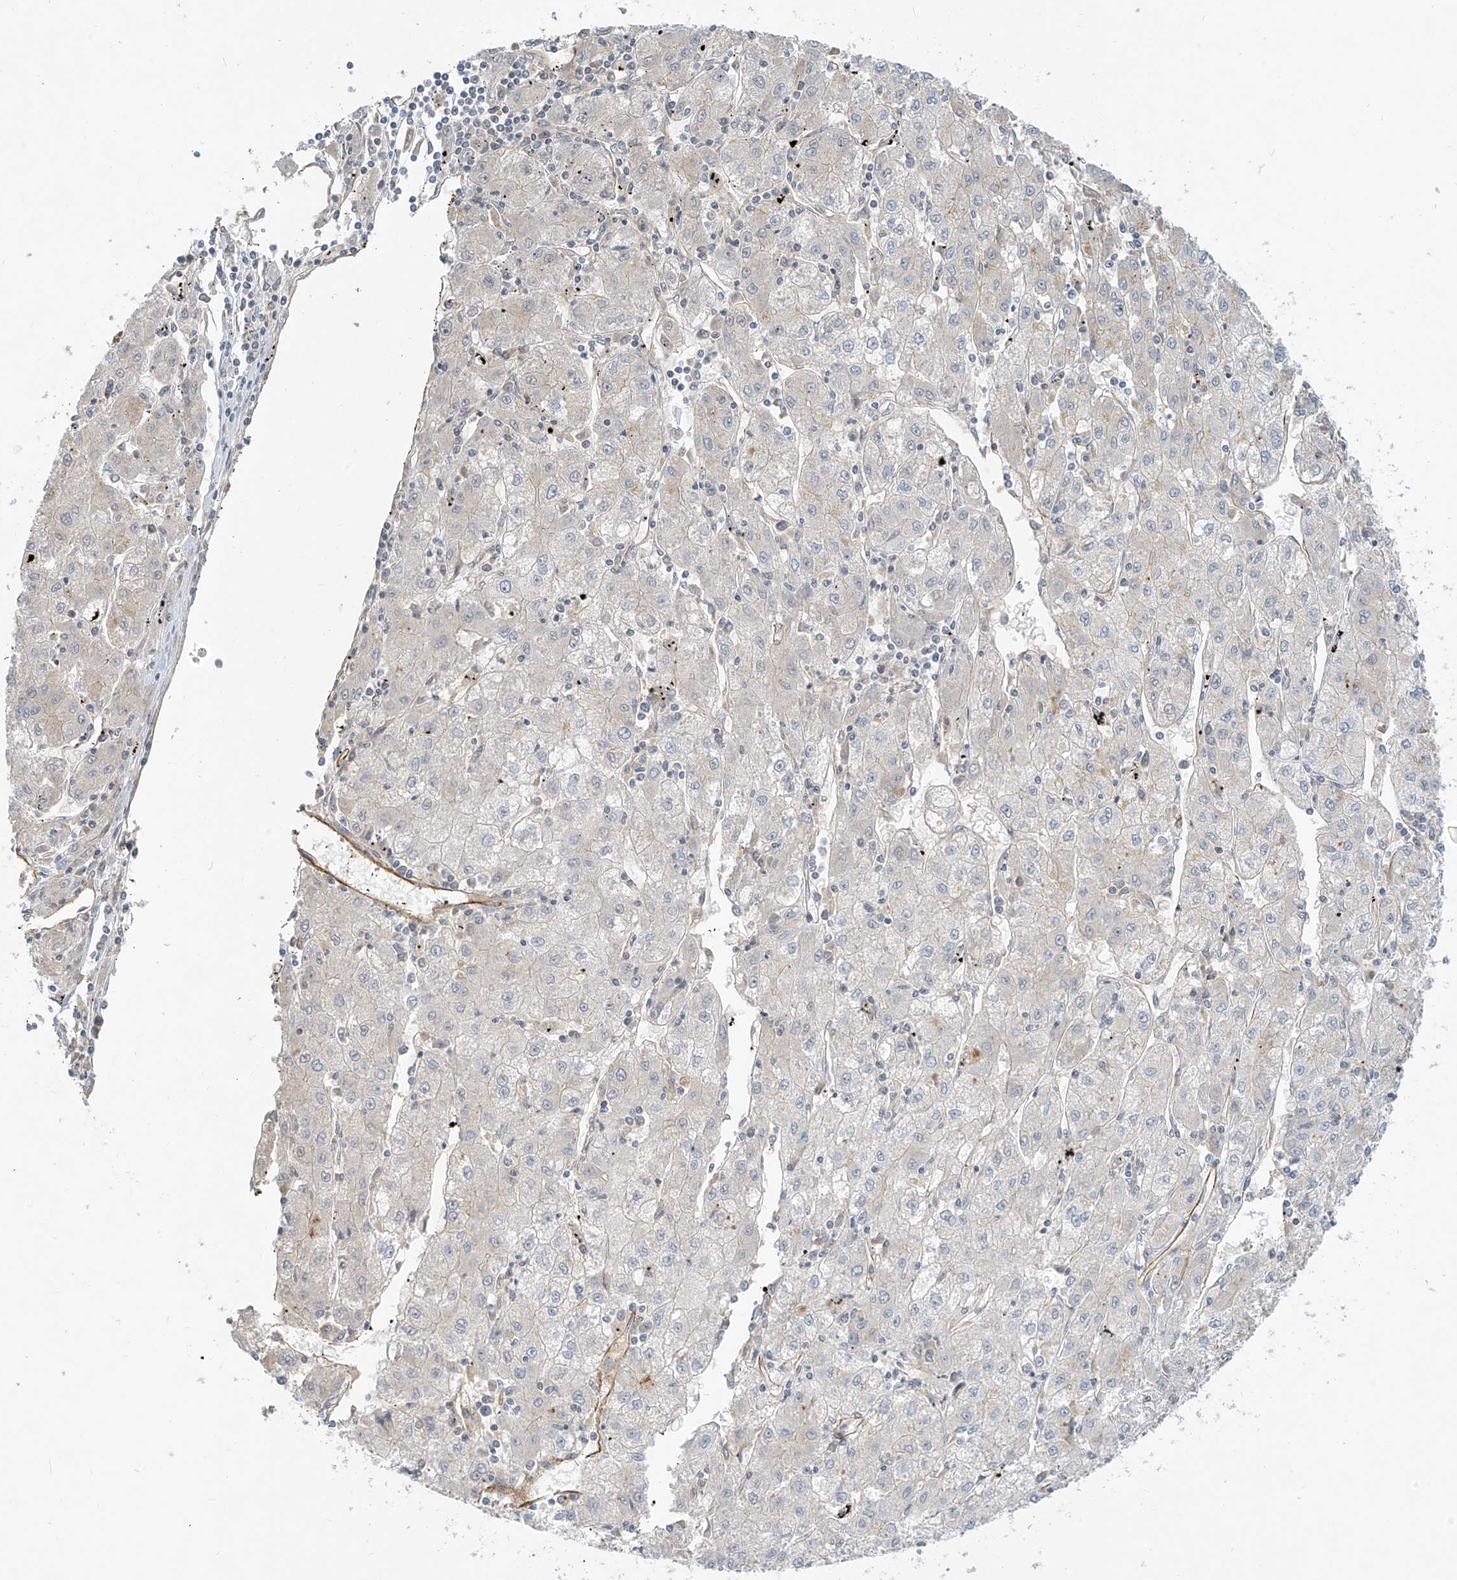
{"staining": {"intensity": "negative", "quantity": "none", "location": "none"}, "tissue": "liver cancer", "cell_type": "Tumor cells", "image_type": "cancer", "snomed": [{"axis": "morphology", "description": "Carcinoma, Hepatocellular, NOS"}, {"axis": "topography", "description": "Liver"}], "caption": "An image of human liver hepatocellular carcinoma is negative for staining in tumor cells.", "gene": "C2orf42", "patient": {"sex": "male", "age": 72}}